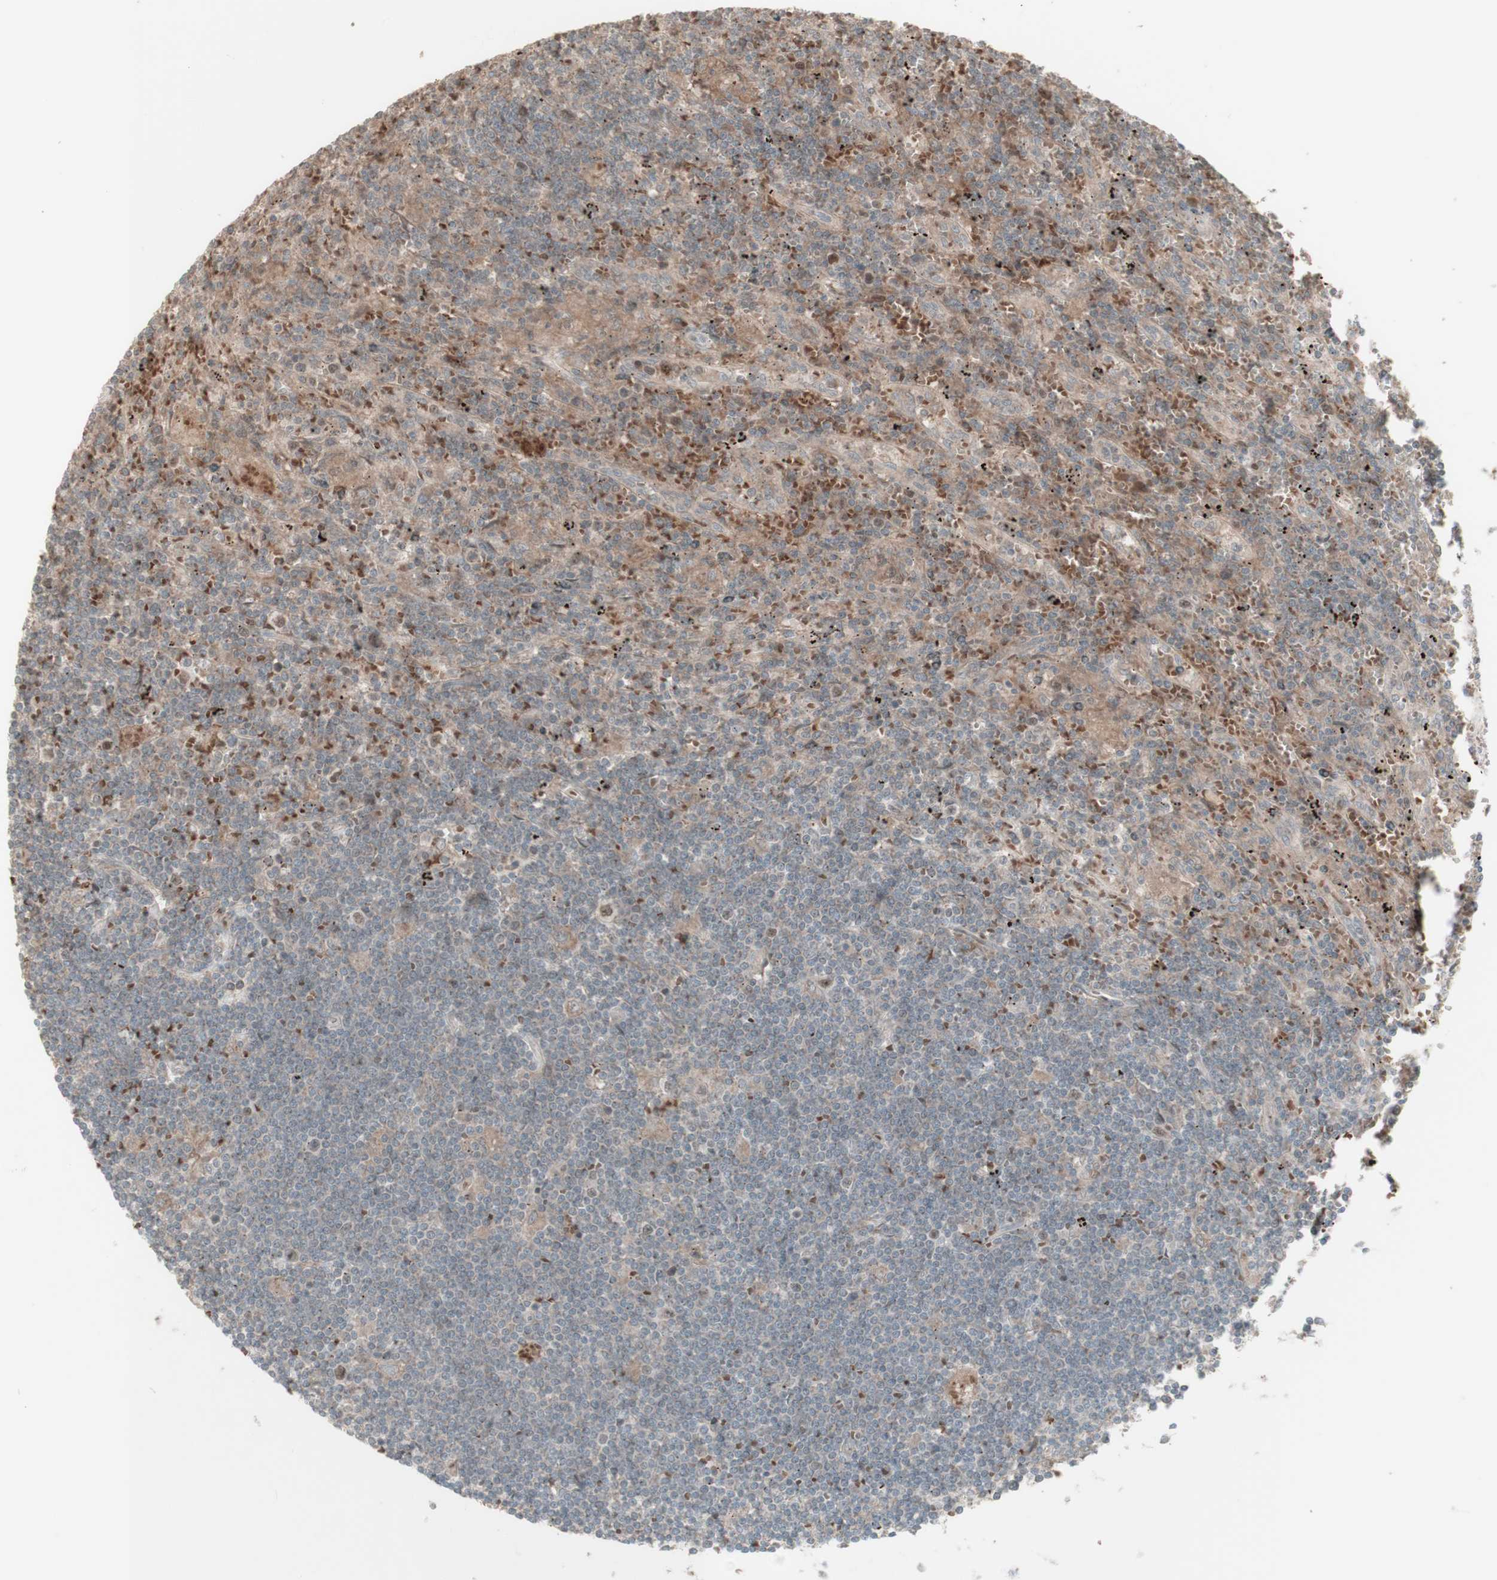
{"staining": {"intensity": "negative", "quantity": "none", "location": "none"}, "tissue": "lymphoma", "cell_type": "Tumor cells", "image_type": "cancer", "snomed": [{"axis": "morphology", "description": "Malignant lymphoma, non-Hodgkin's type, Low grade"}, {"axis": "topography", "description": "Spleen"}], "caption": "The image exhibits no staining of tumor cells in malignant lymphoma, non-Hodgkin's type (low-grade).", "gene": "MSH6", "patient": {"sex": "male", "age": 76}}